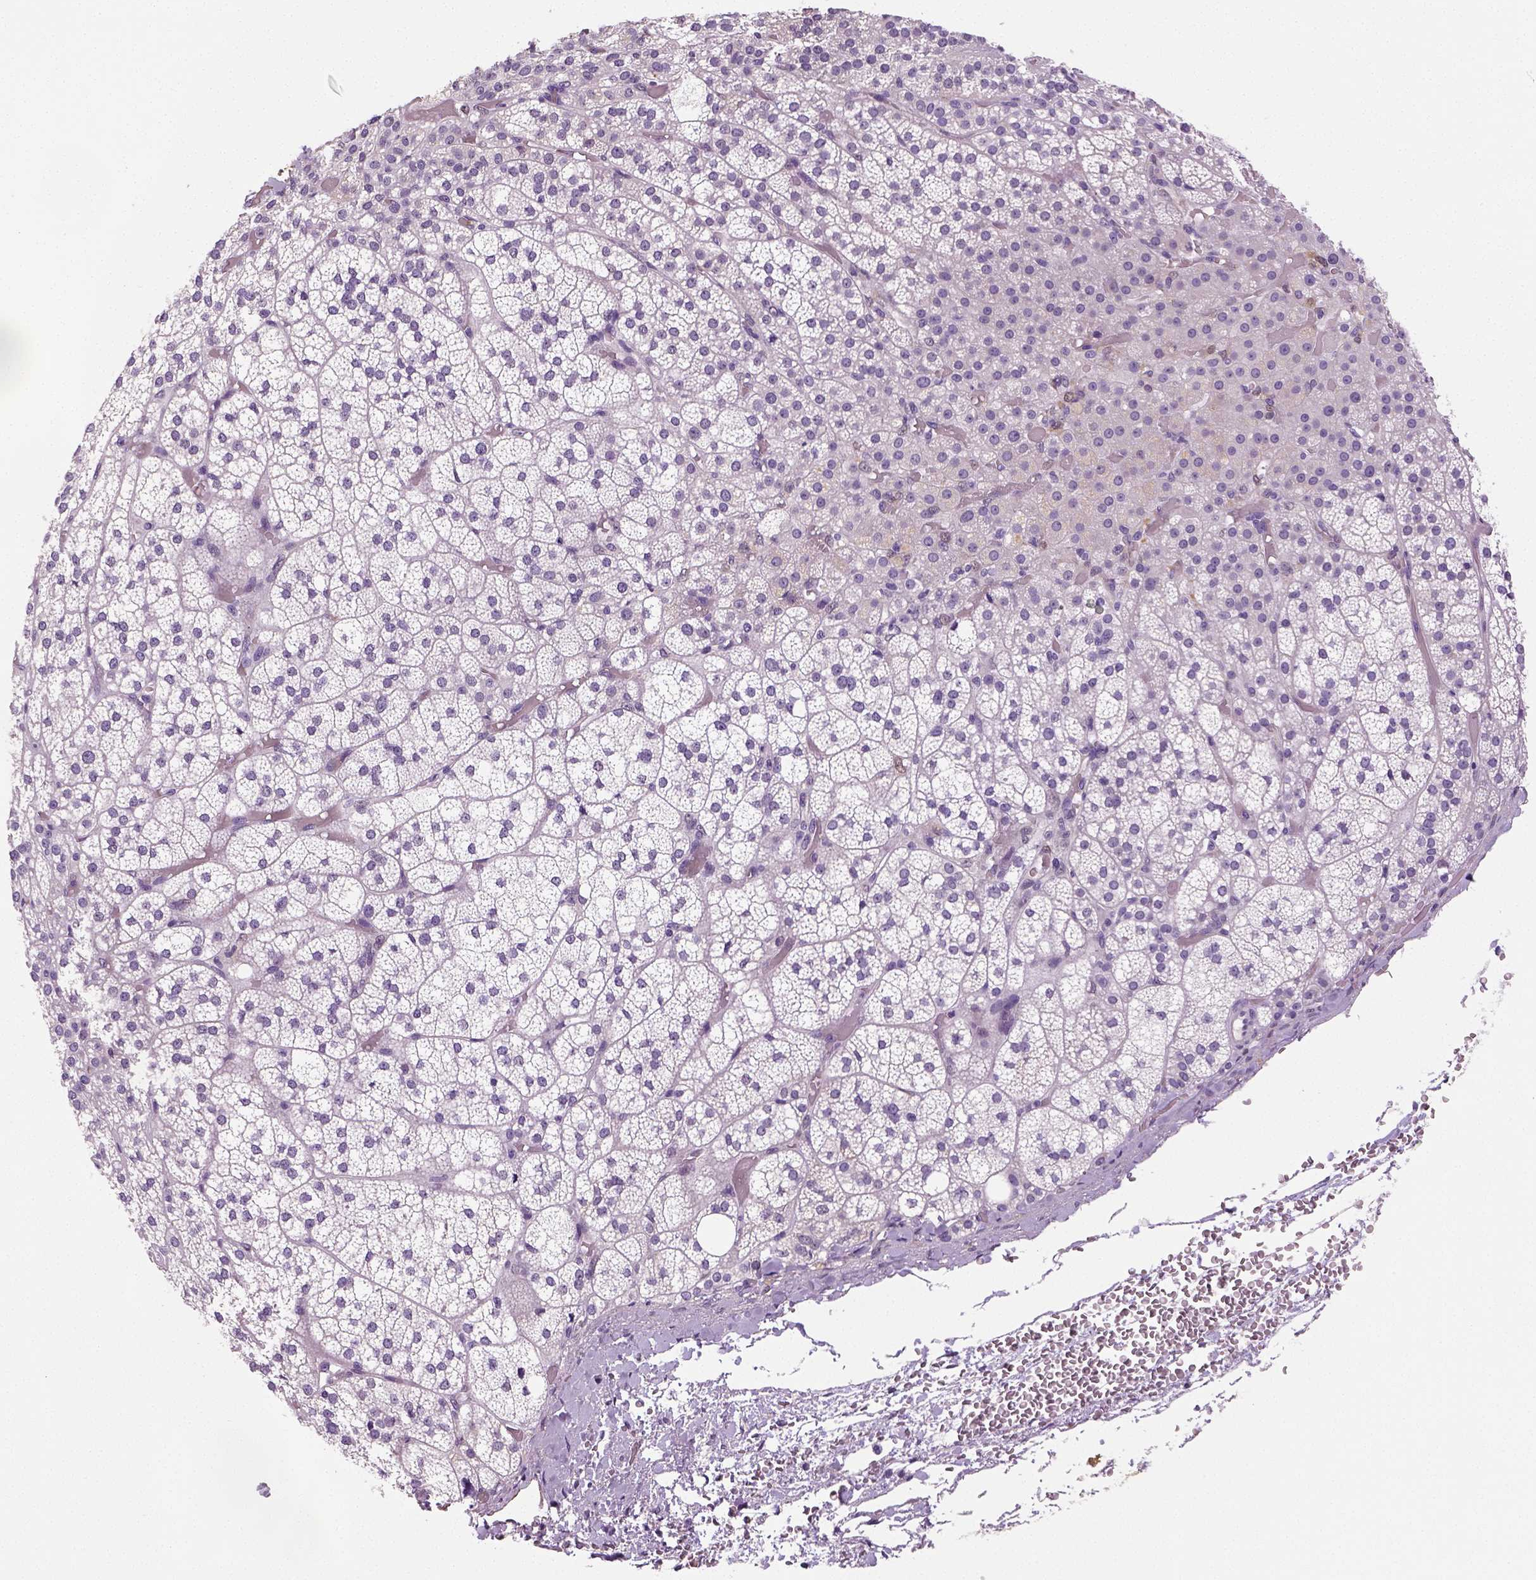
{"staining": {"intensity": "negative", "quantity": "none", "location": "none"}, "tissue": "adrenal gland", "cell_type": "Glandular cells", "image_type": "normal", "snomed": [{"axis": "morphology", "description": "Normal tissue, NOS"}, {"axis": "topography", "description": "Adrenal gland"}], "caption": "Image shows no significant protein positivity in glandular cells of normal adrenal gland.", "gene": "ENSG00000250349", "patient": {"sex": "female", "age": 60}}